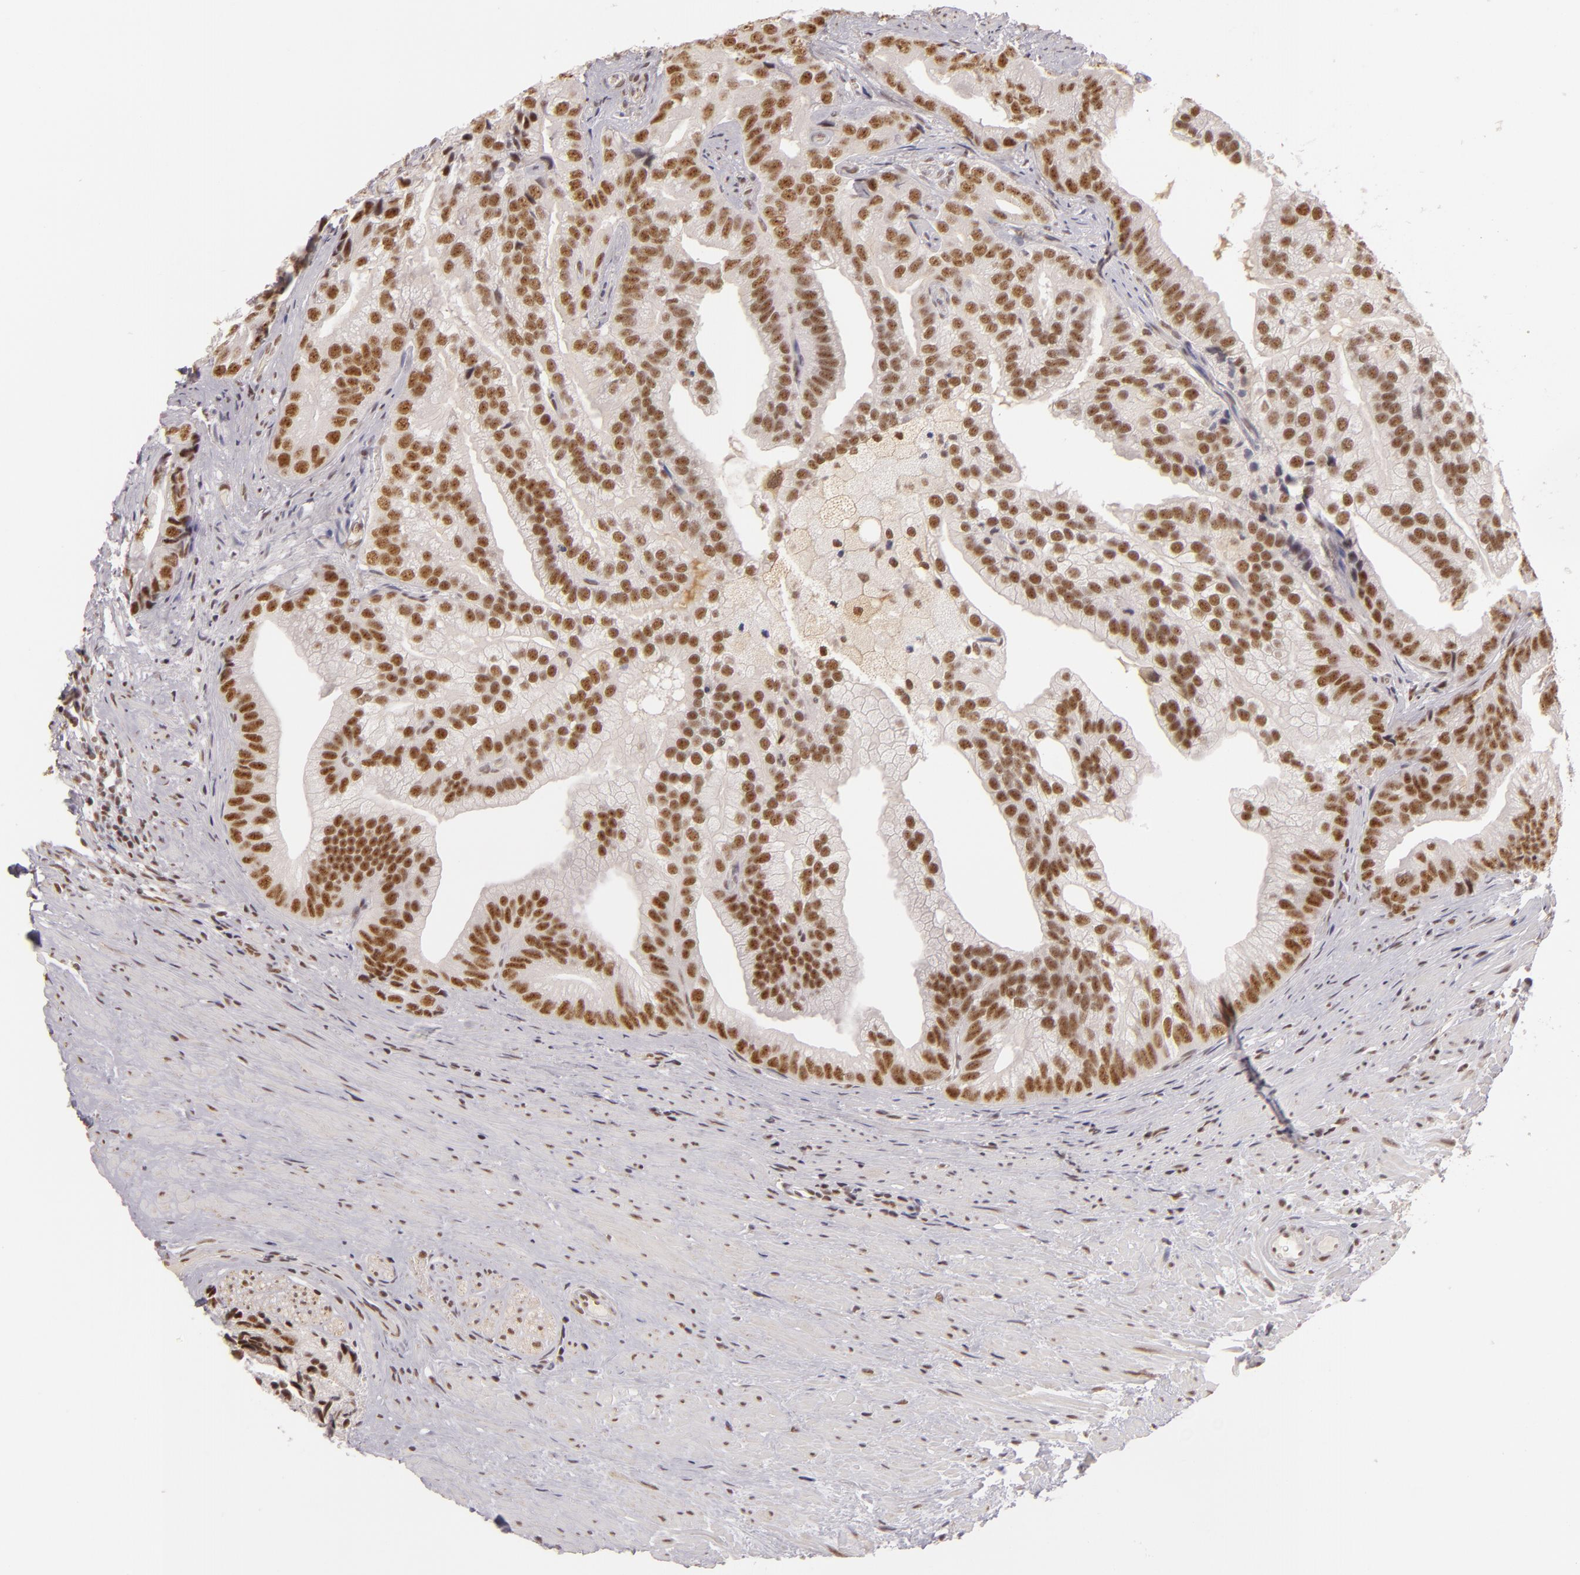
{"staining": {"intensity": "moderate", "quantity": ">75%", "location": "nuclear"}, "tissue": "prostate cancer", "cell_type": "Tumor cells", "image_type": "cancer", "snomed": [{"axis": "morphology", "description": "Adenocarcinoma, Low grade"}, {"axis": "topography", "description": "Prostate"}], "caption": "There is medium levels of moderate nuclear expression in tumor cells of low-grade adenocarcinoma (prostate), as demonstrated by immunohistochemical staining (brown color).", "gene": "INTS6", "patient": {"sex": "male", "age": 71}}